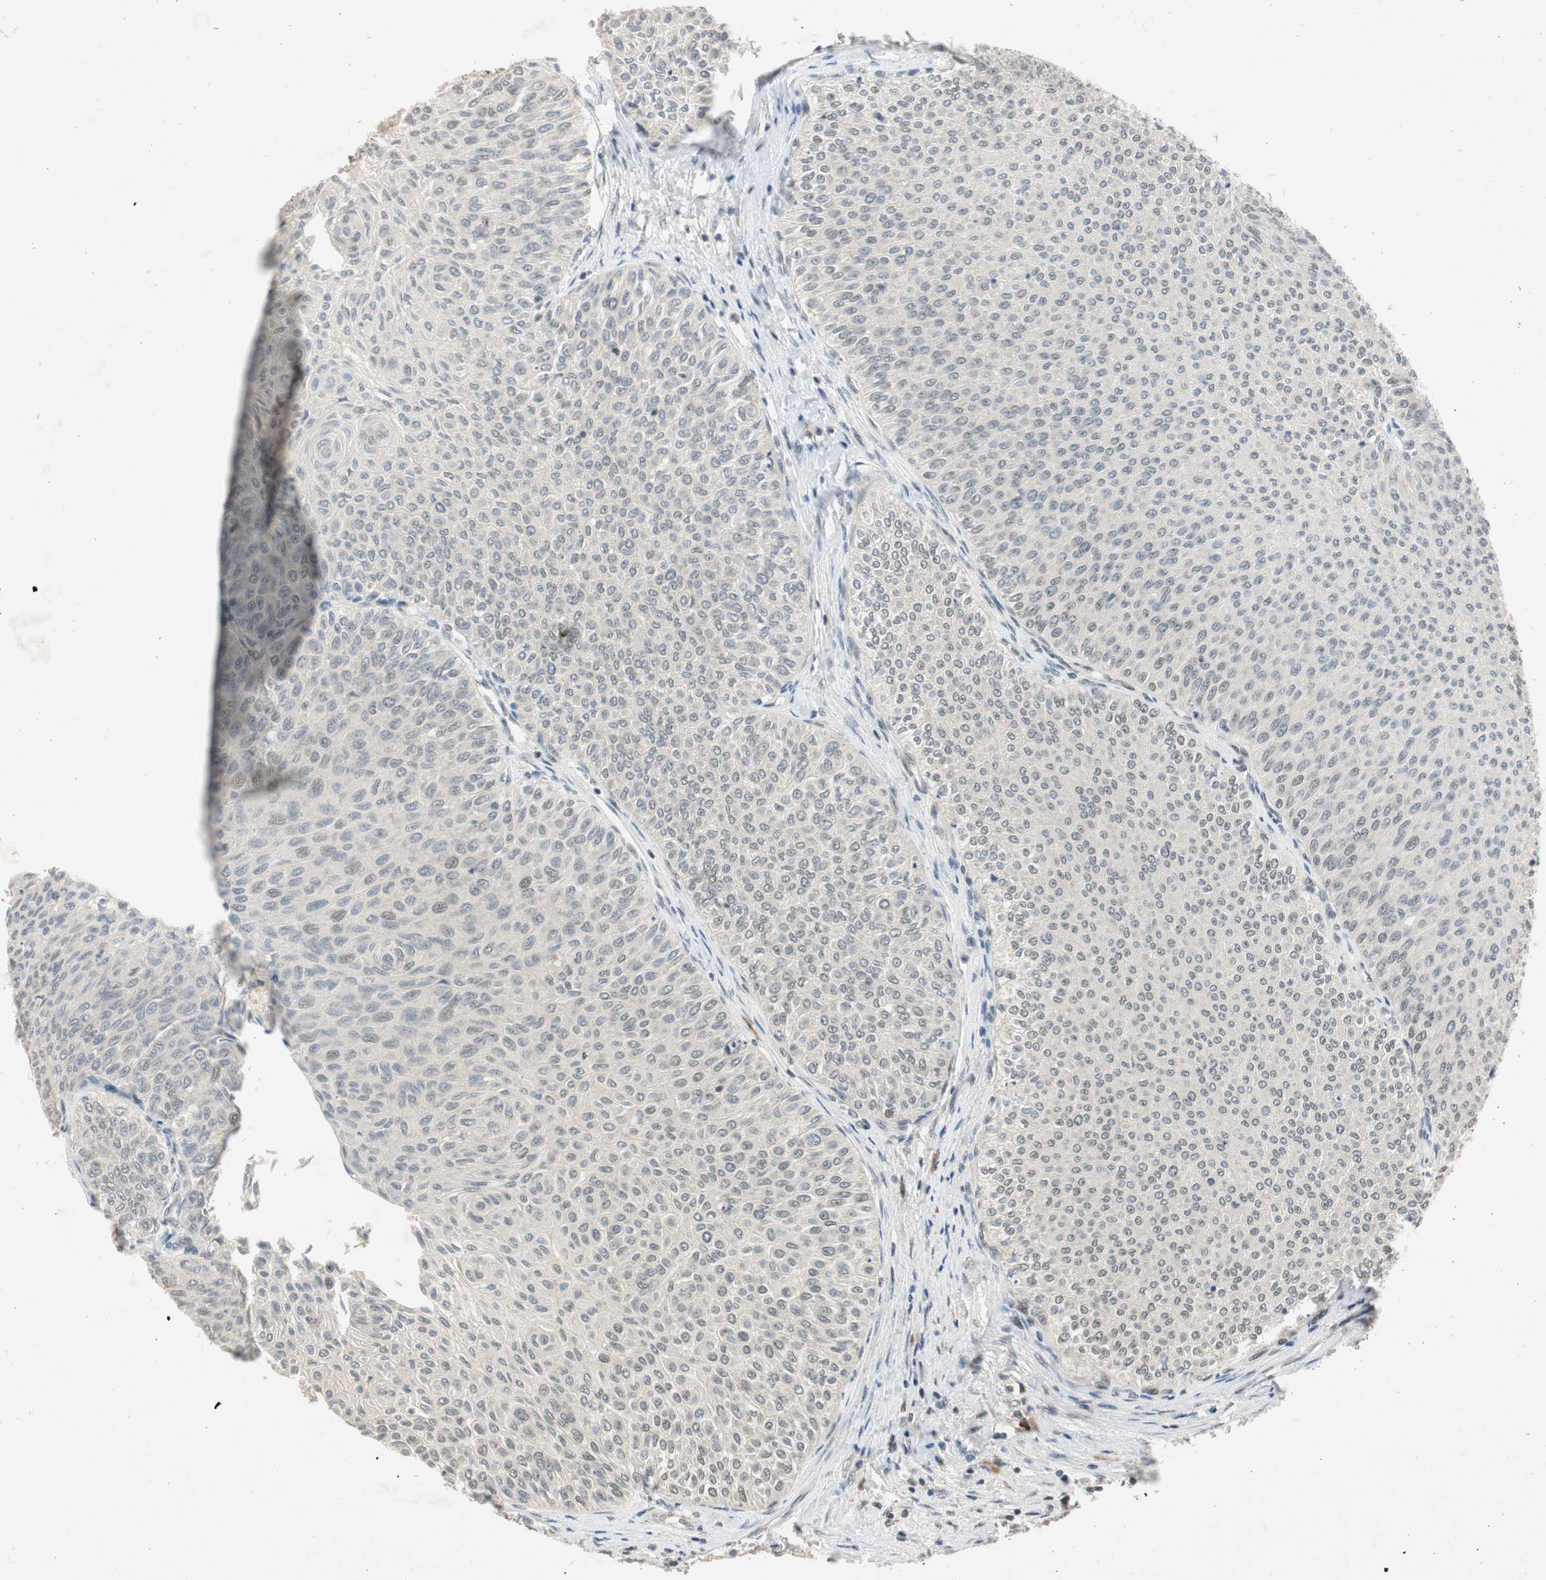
{"staining": {"intensity": "negative", "quantity": "none", "location": "none"}, "tissue": "urothelial cancer", "cell_type": "Tumor cells", "image_type": "cancer", "snomed": [{"axis": "morphology", "description": "Urothelial carcinoma, Low grade"}, {"axis": "topography", "description": "Urinary bladder"}], "caption": "Image shows no protein expression in tumor cells of urothelial cancer tissue.", "gene": "NCBP3", "patient": {"sex": "male", "age": 78}}